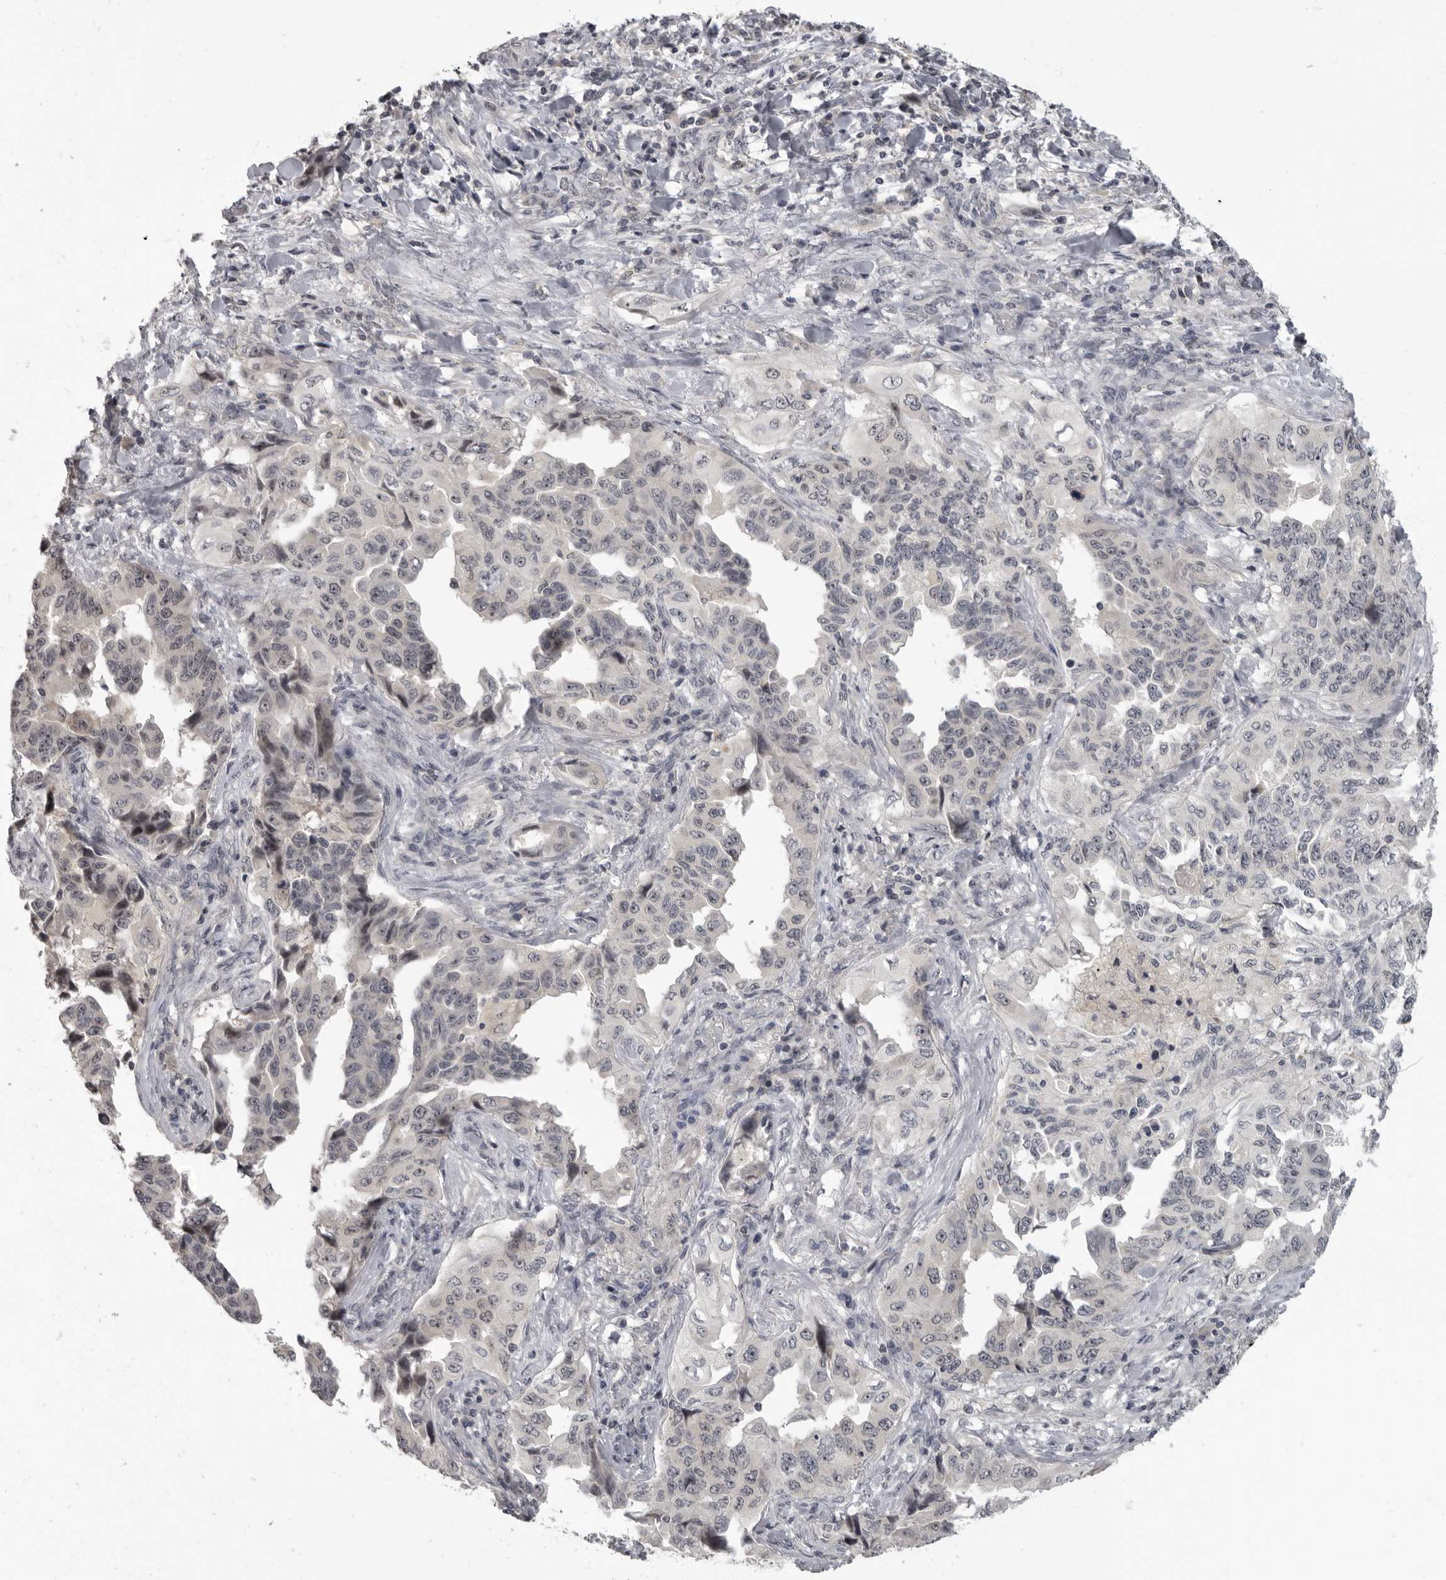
{"staining": {"intensity": "negative", "quantity": "none", "location": "none"}, "tissue": "lung cancer", "cell_type": "Tumor cells", "image_type": "cancer", "snomed": [{"axis": "morphology", "description": "Adenocarcinoma, NOS"}, {"axis": "topography", "description": "Lung"}], "caption": "This is a photomicrograph of immunohistochemistry (IHC) staining of adenocarcinoma (lung), which shows no positivity in tumor cells.", "gene": "MRTO4", "patient": {"sex": "female", "age": 51}}